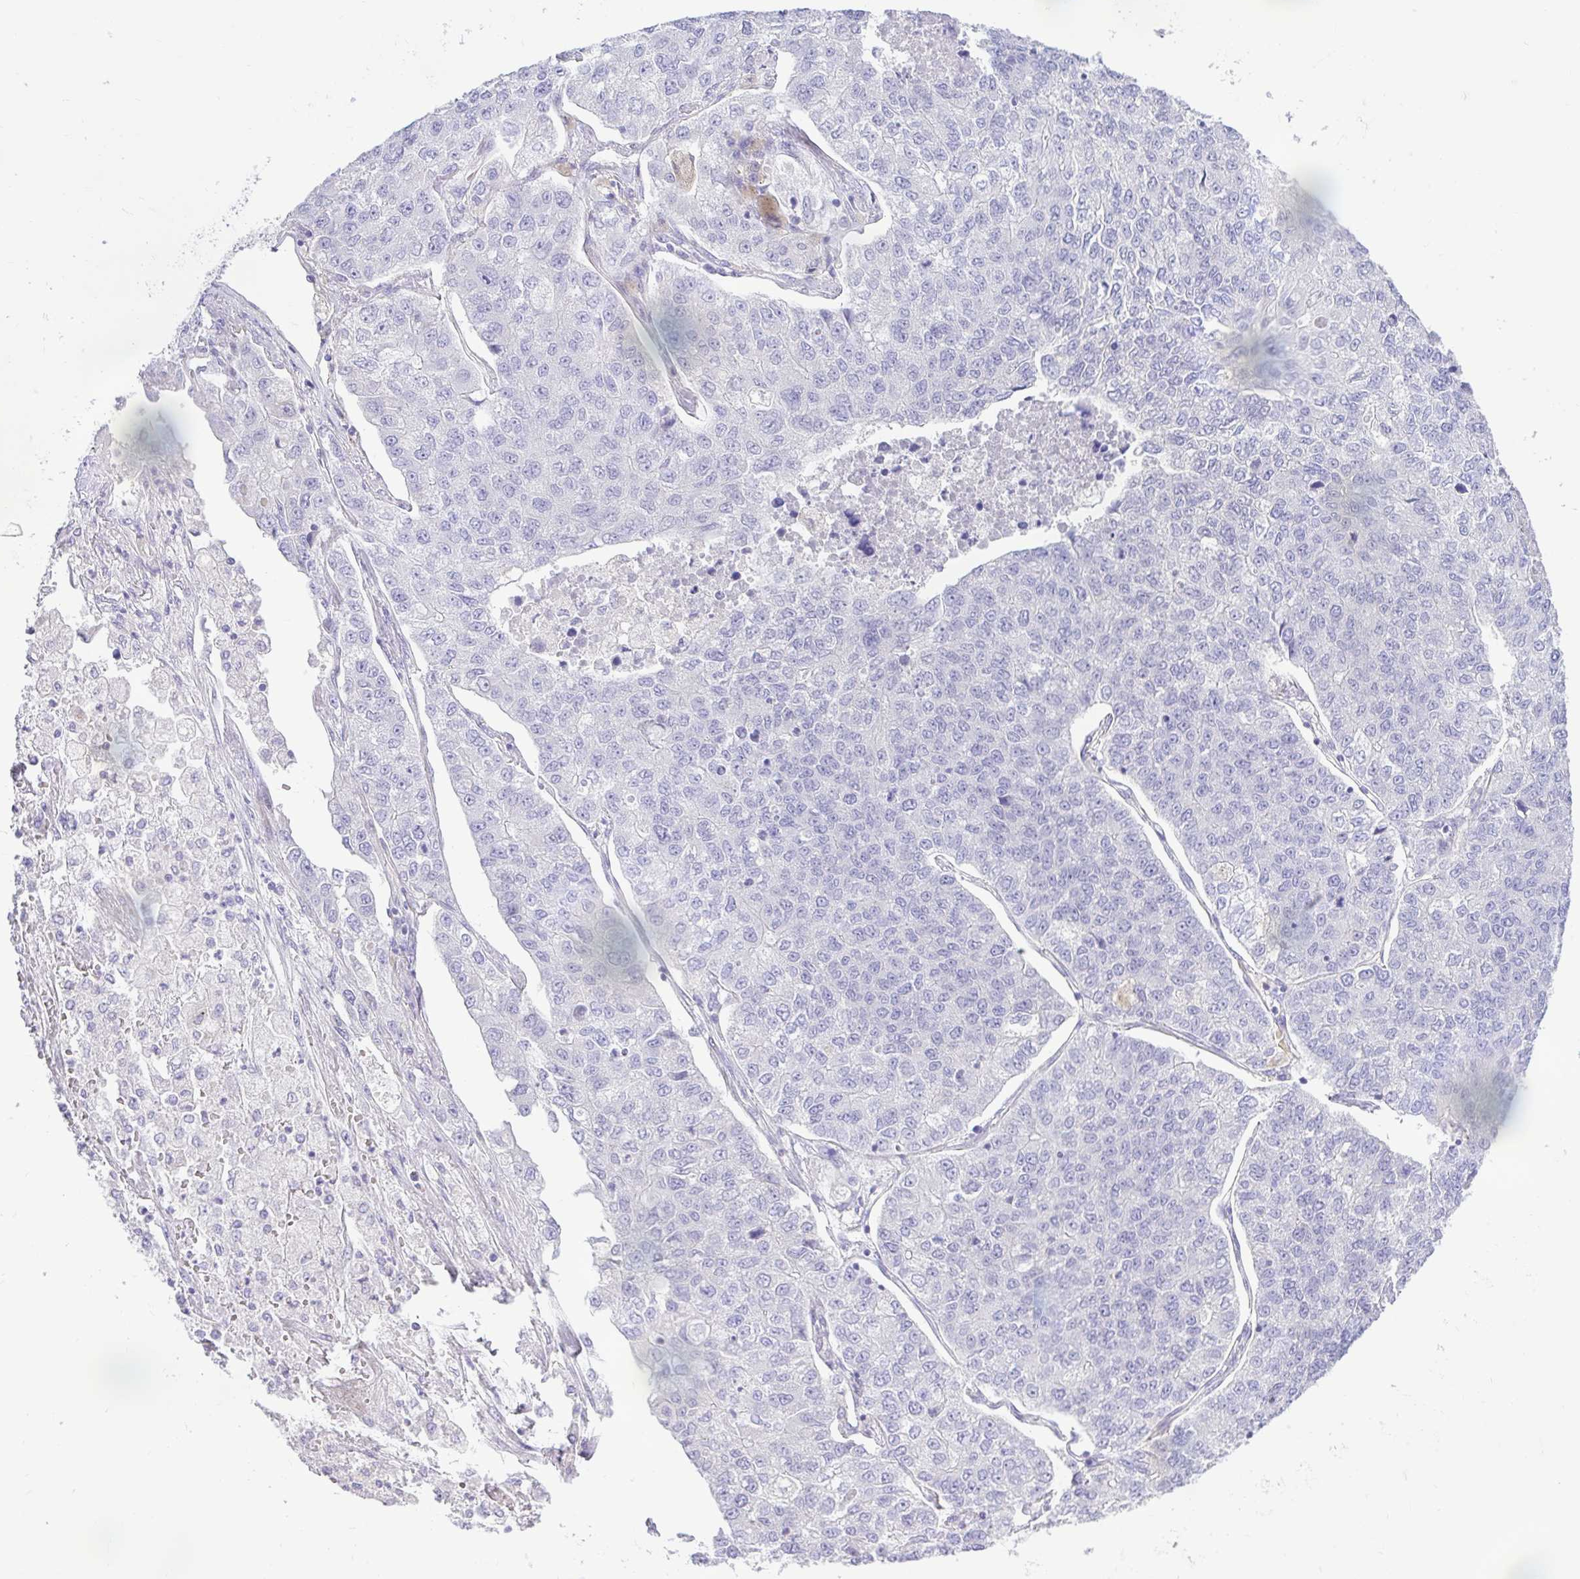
{"staining": {"intensity": "negative", "quantity": "none", "location": "none"}, "tissue": "lung cancer", "cell_type": "Tumor cells", "image_type": "cancer", "snomed": [{"axis": "morphology", "description": "Adenocarcinoma, NOS"}, {"axis": "topography", "description": "Lung"}], "caption": "DAB immunohistochemical staining of human adenocarcinoma (lung) displays no significant expression in tumor cells. (Stains: DAB immunohistochemistry with hematoxylin counter stain, Microscopy: brightfield microscopy at high magnification).", "gene": "ZNF101", "patient": {"sex": "male", "age": 49}}